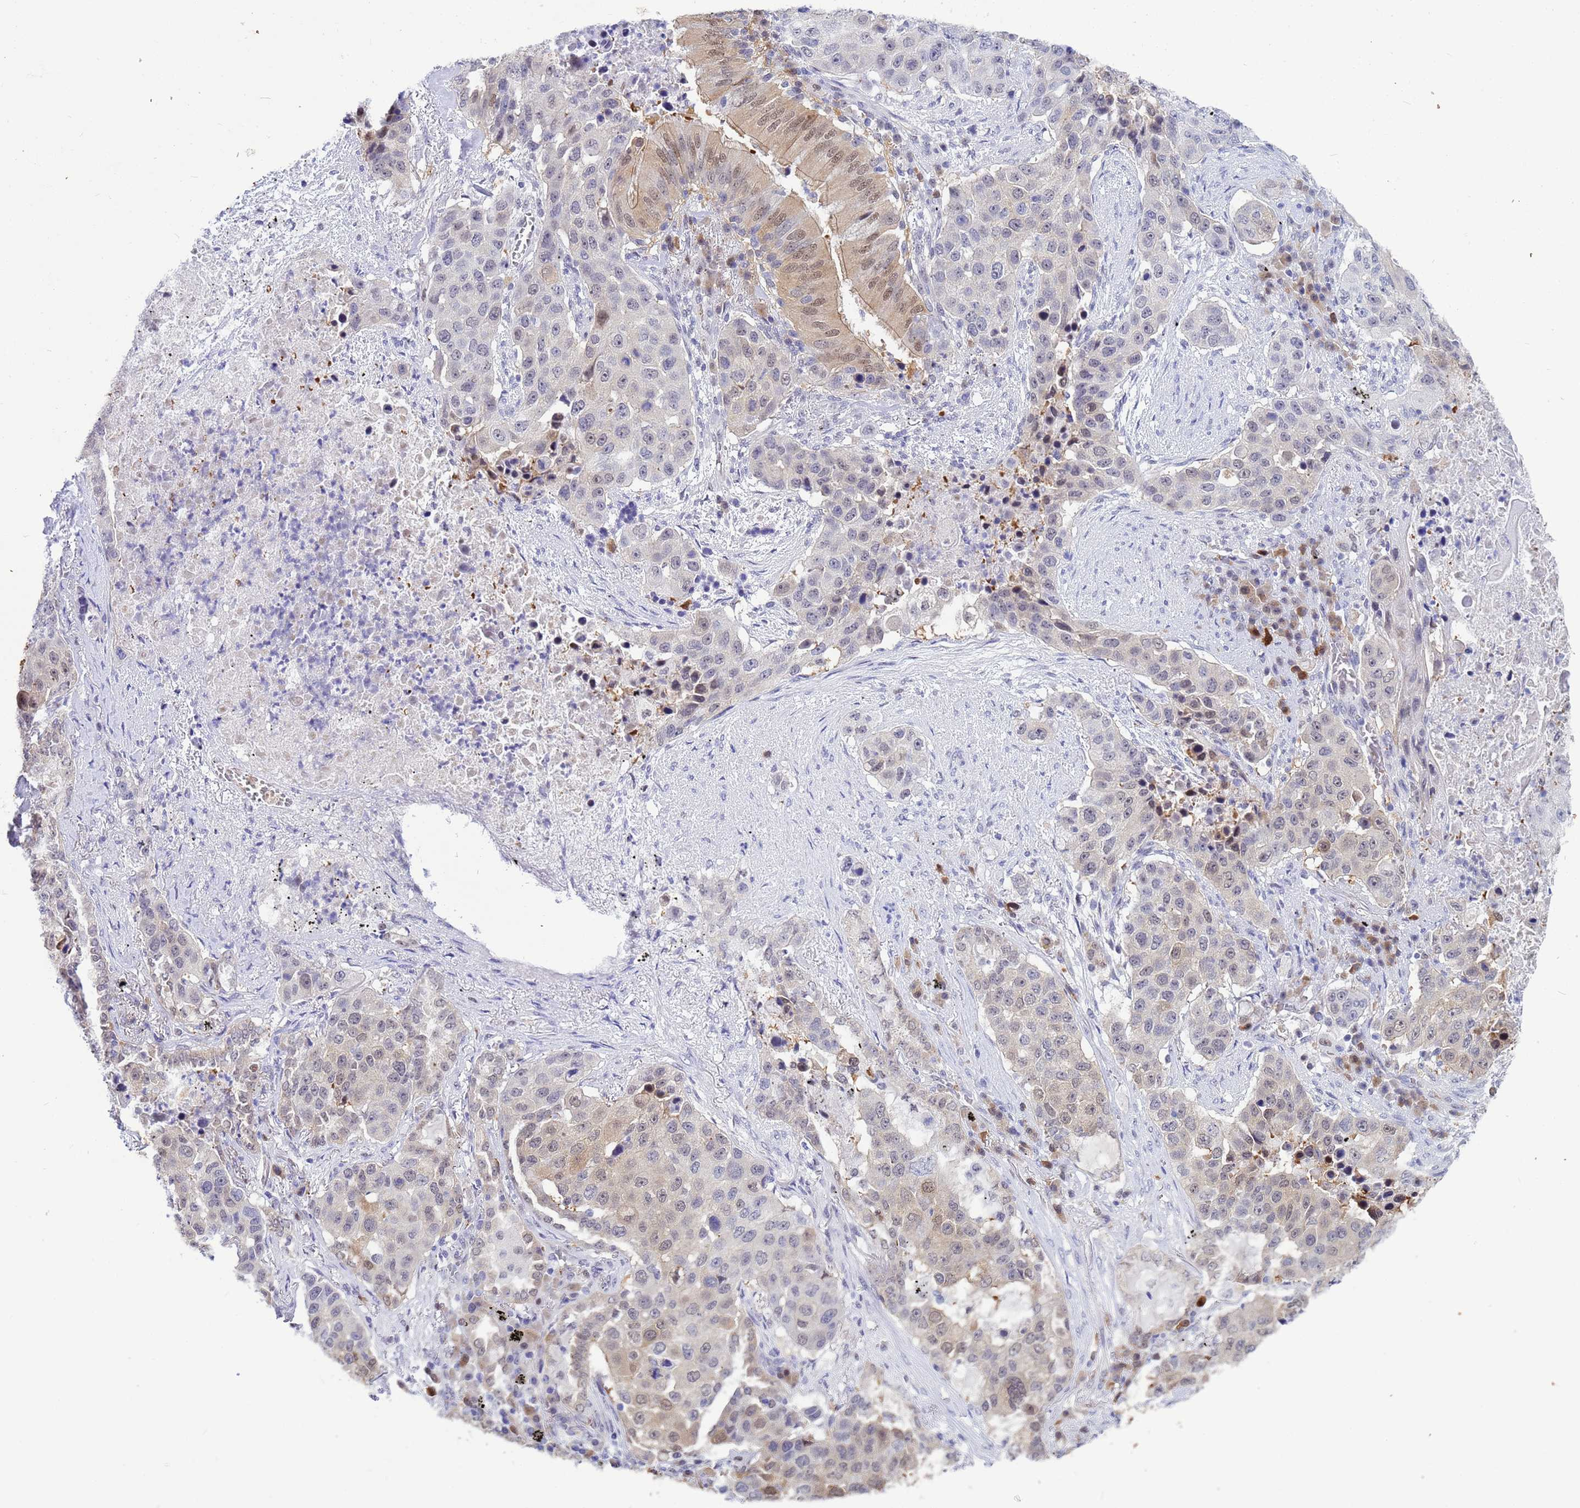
{"staining": {"intensity": "weak", "quantity": "<25%", "location": "cytoplasmic/membranous,nuclear"}, "tissue": "lung cancer", "cell_type": "Tumor cells", "image_type": "cancer", "snomed": [{"axis": "morphology", "description": "Squamous cell carcinoma, NOS"}, {"axis": "topography", "description": "Lung"}], "caption": "Tumor cells are negative for protein expression in human lung cancer.", "gene": "SLC25A37", "patient": {"sex": "female", "age": 63}}